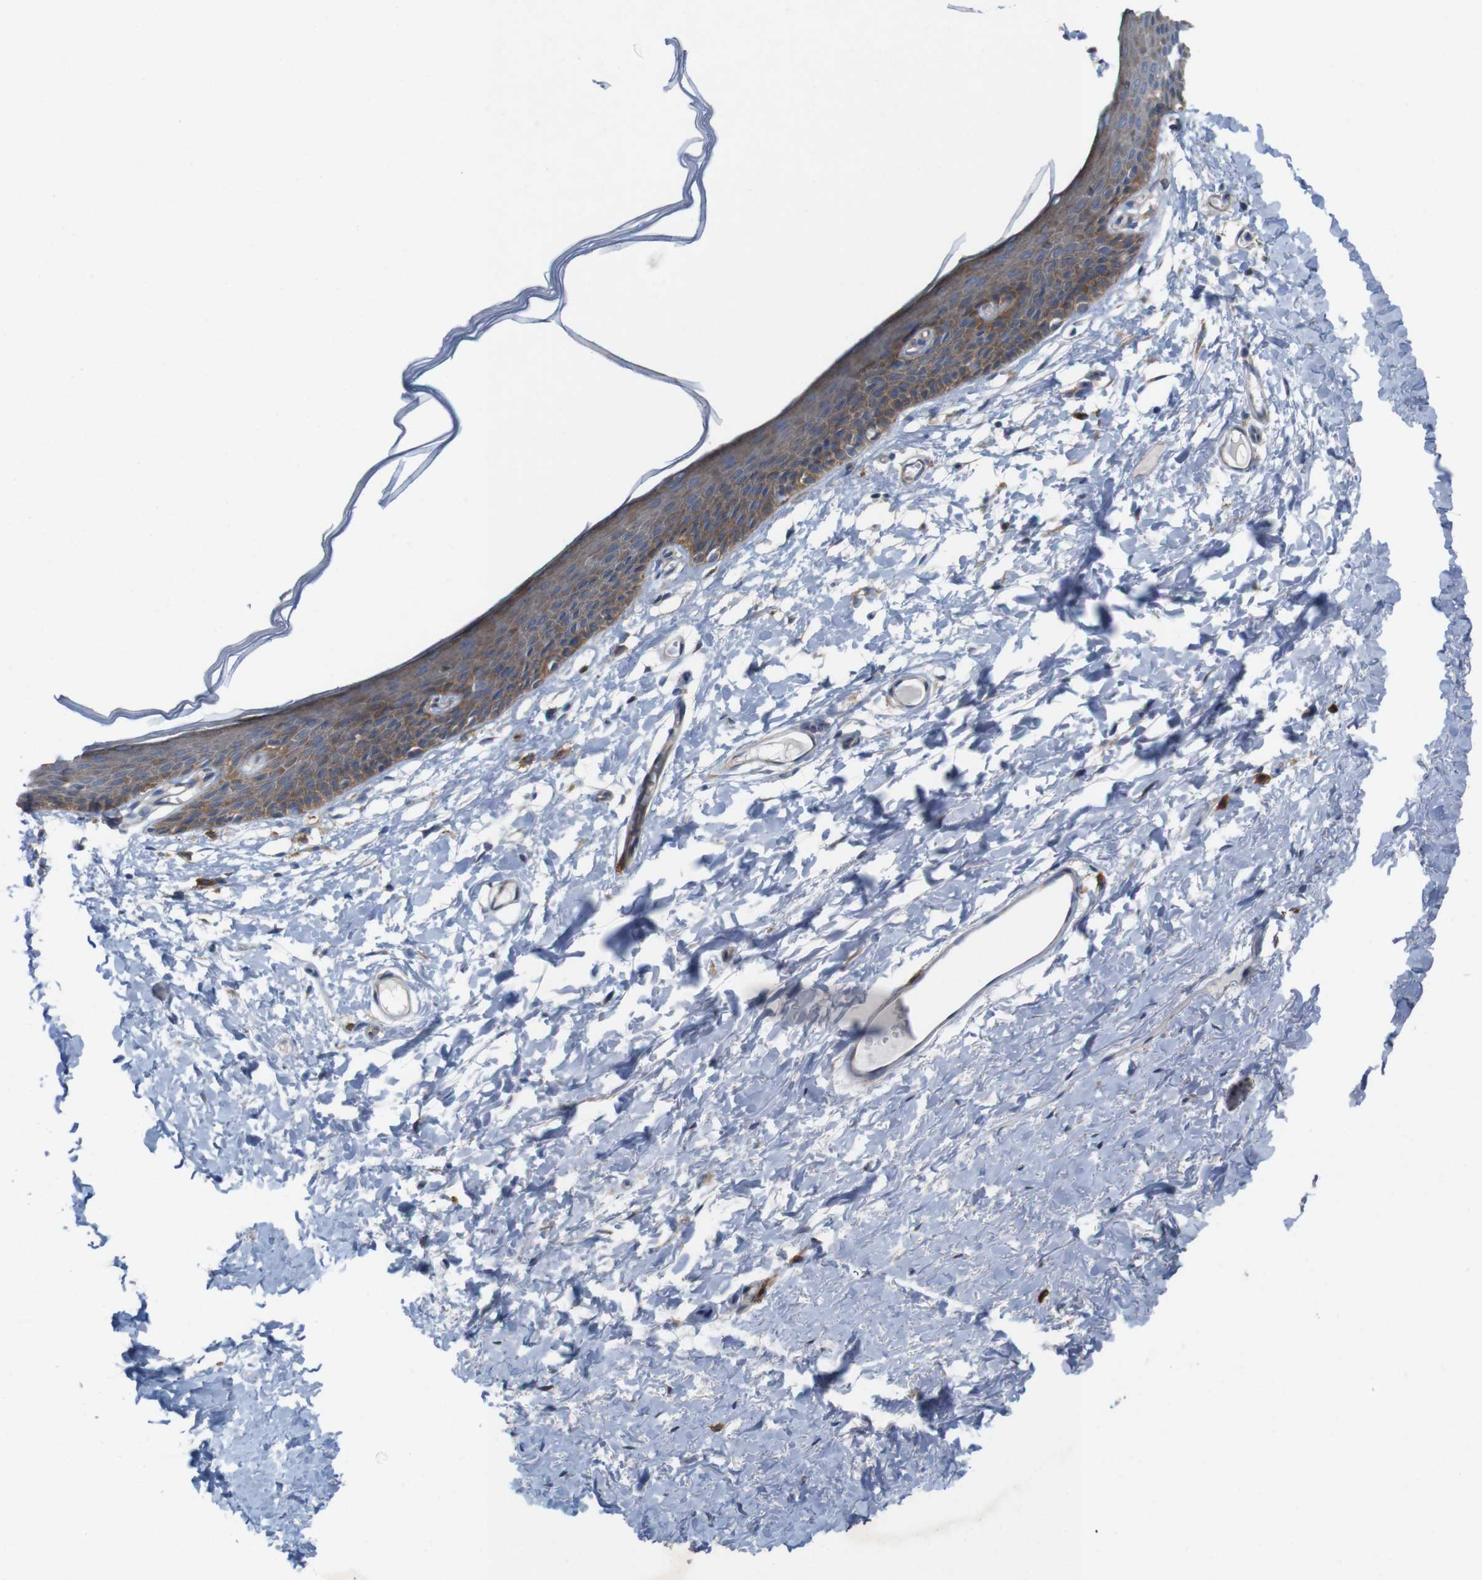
{"staining": {"intensity": "moderate", "quantity": ">75%", "location": "cytoplasmic/membranous"}, "tissue": "skin", "cell_type": "Epidermal cells", "image_type": "normal", "snomed": [{"axis": "morphology", "description": "Normal tissue, NOS"}, {"axis": "topography", "description": "Vulva"}], "caption": "A brown stain labels moderate cytoplasmic/membranous expression of a protein in epidermal cells of benign human skin.", "gene": "SIGLEC8", "patient": {"sex": "female", "age": 54}}